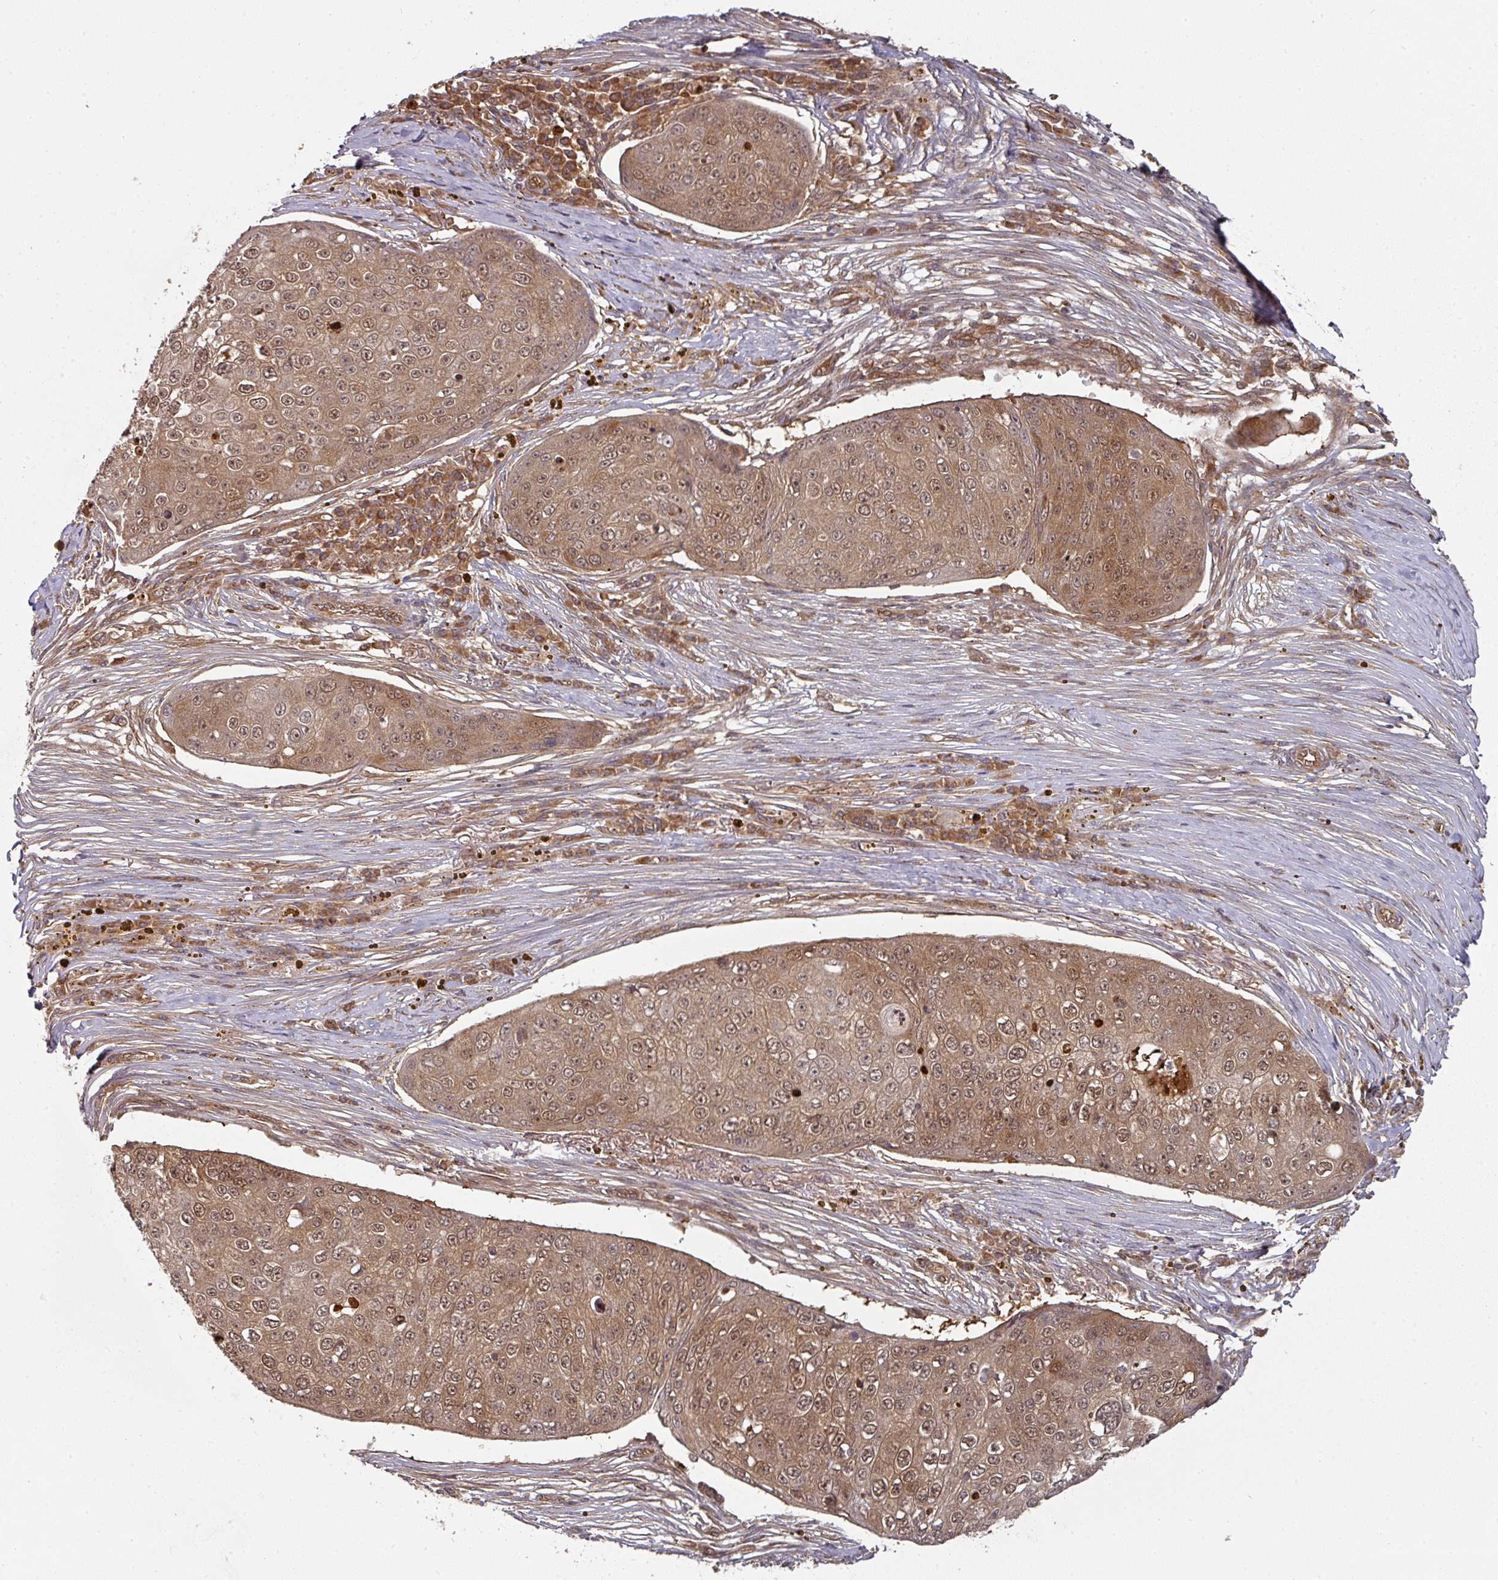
{"staining": {"intensity": "moderate", "quantity": ">75%", "location": "cytoplasmic/membranous,nuclear"}, "tissue": "skin cancer", "cell_type": "Tumor cells", "image_type": "cancer", "snomed": [{"axis": "morphology", "description": "Squamous cell carcinoma, NOS"}, {"axis": "topography", "description": "Skin"}], "caption": "A brown stain shows moderate cytoplasmic/membranous and nuclear positivity of a protein in human skin cancer (squamous cell carcinoma) tumor cells.", "gene": "EIF4EBP2", "patient": {"sex": "male", "age": 71}}